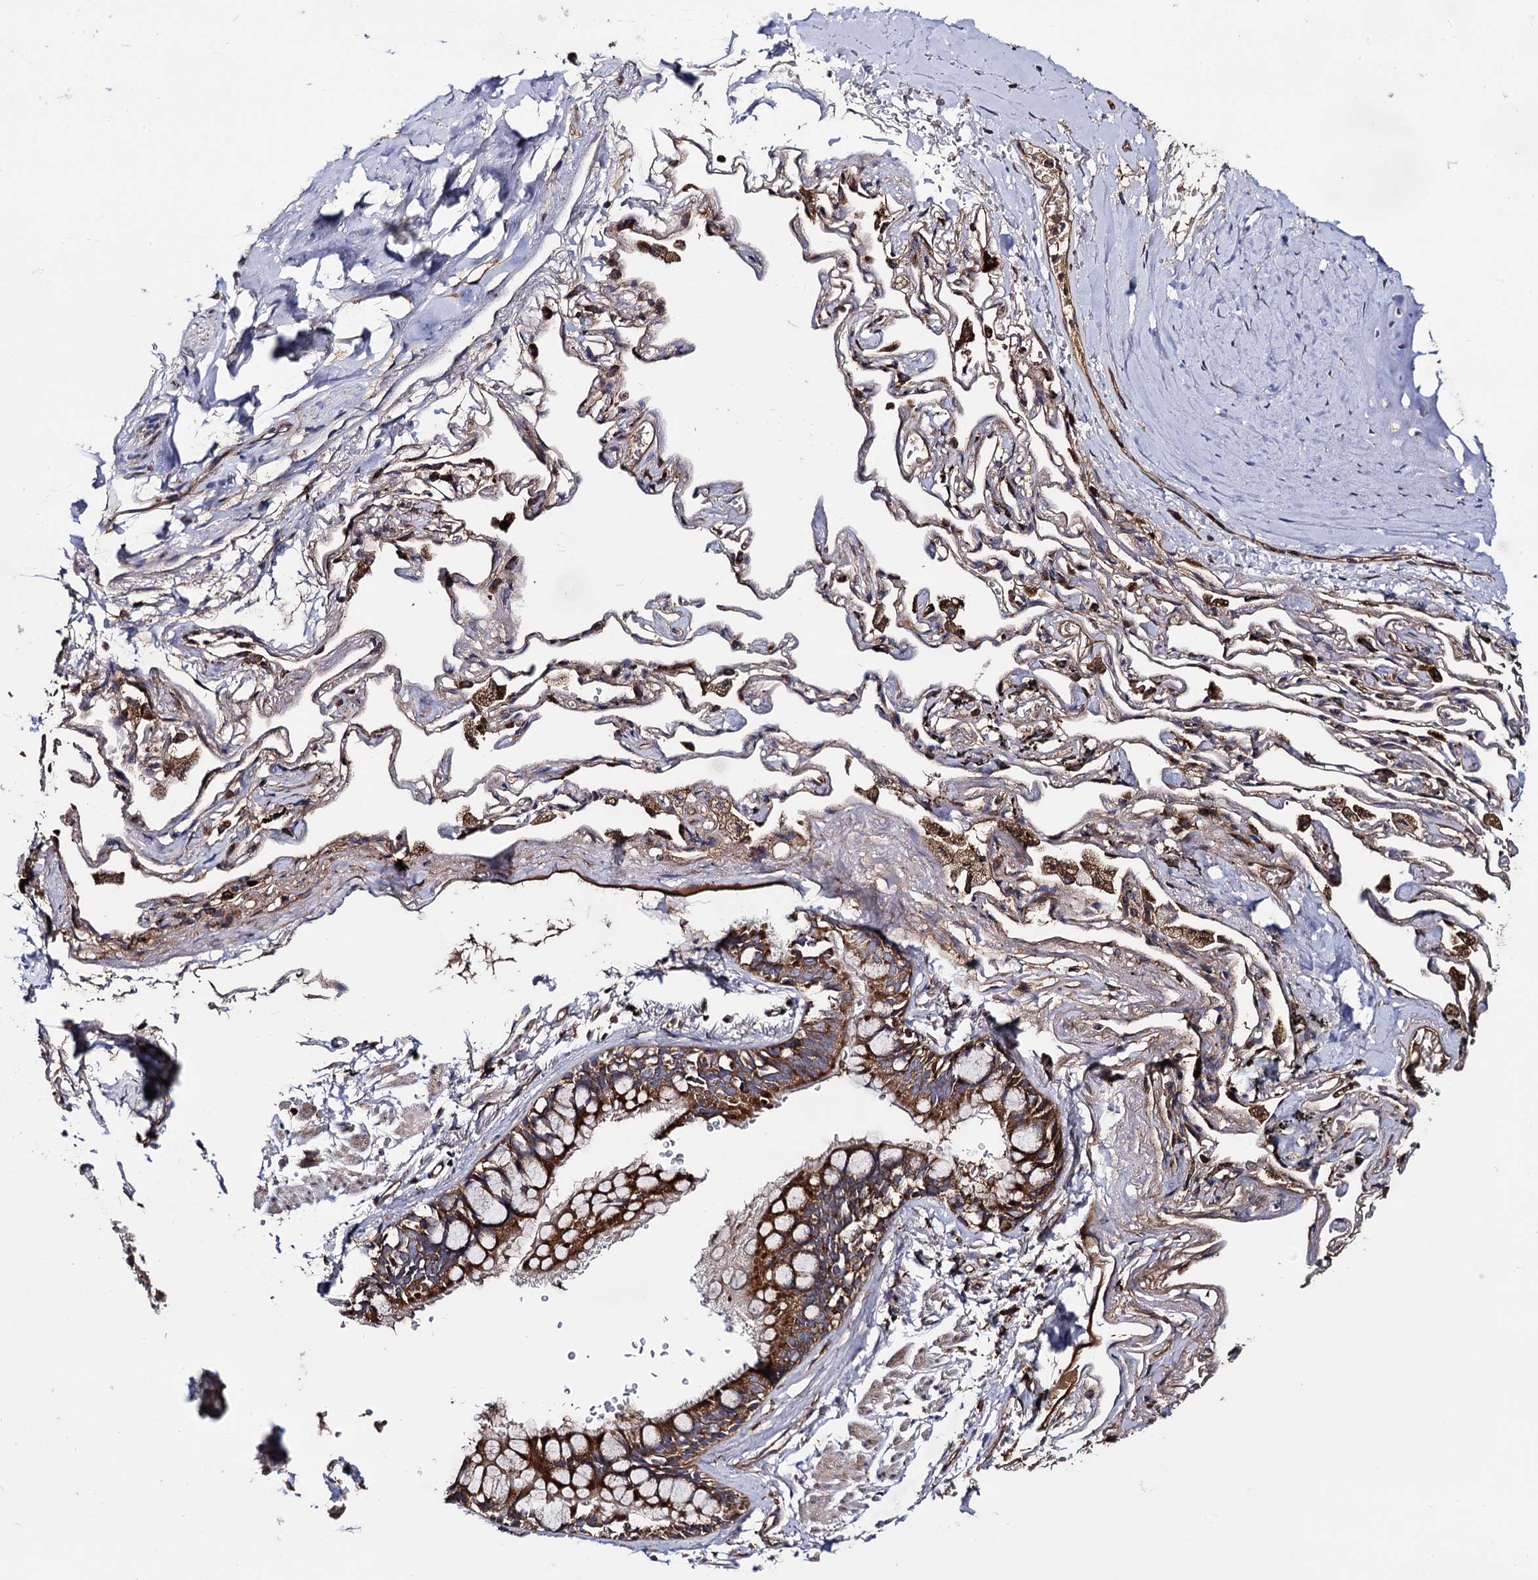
{"staining": {"intensity": "weak", "quantity": "25%-75%", "location": "cytoplasmic/membranous"}, "tissue": "adipose tissue", "cell_type": "Adipocytes", "image_type": "normal", "snomed": [{"axis": "morphology", "description": "Normal tissue, NOS"}, {"axis": "topography", "description": "Lymph node"}, {"axis": "topography", "description": "Bronchus"}], "caption": "IHC of benign adipose tissue demonstrates low levels of weak cytoplasmic/membranous positivity in approximately 25%-75% of adipocytes.", "gene": "IQCH", "patient": {"sex": "male", "age": 63}}